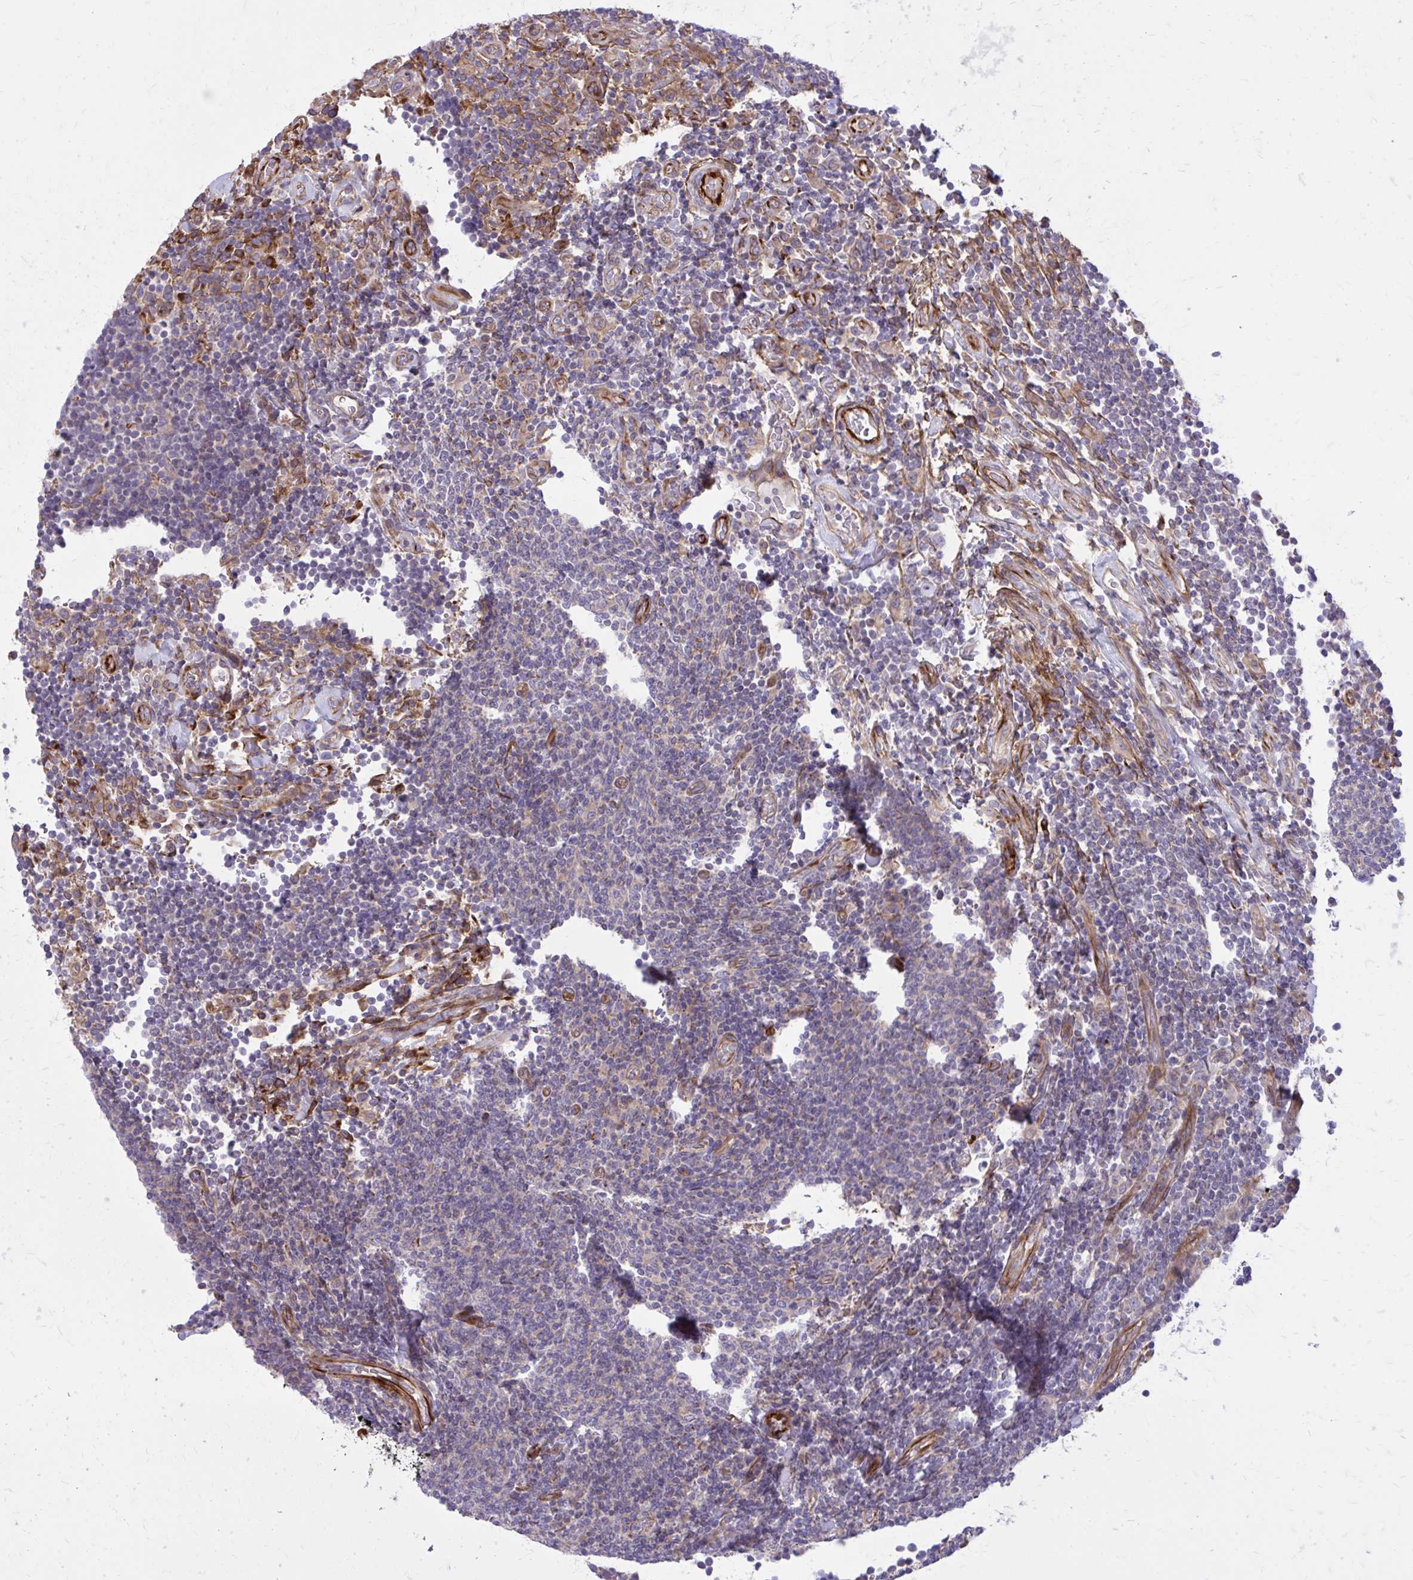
{"staining": {"intensity": "negative", "quantity": "none", "location": "none"}, "tissue": "lymphoma", "cell_type": "Tumor cells", "image_type": "cancer", "snomed": [{"axis": "morphology", "description": "Malignant lymphoma, non-Hodgkin's type, Low grade"}, {"axis": "topography", "description": "Lymph node"}], "caption": "The photomicrograph demonstrates no staining of tumor cells in lymphoma.", "gene": "FAP", "patient": {"sex": "male", "age": 52}}